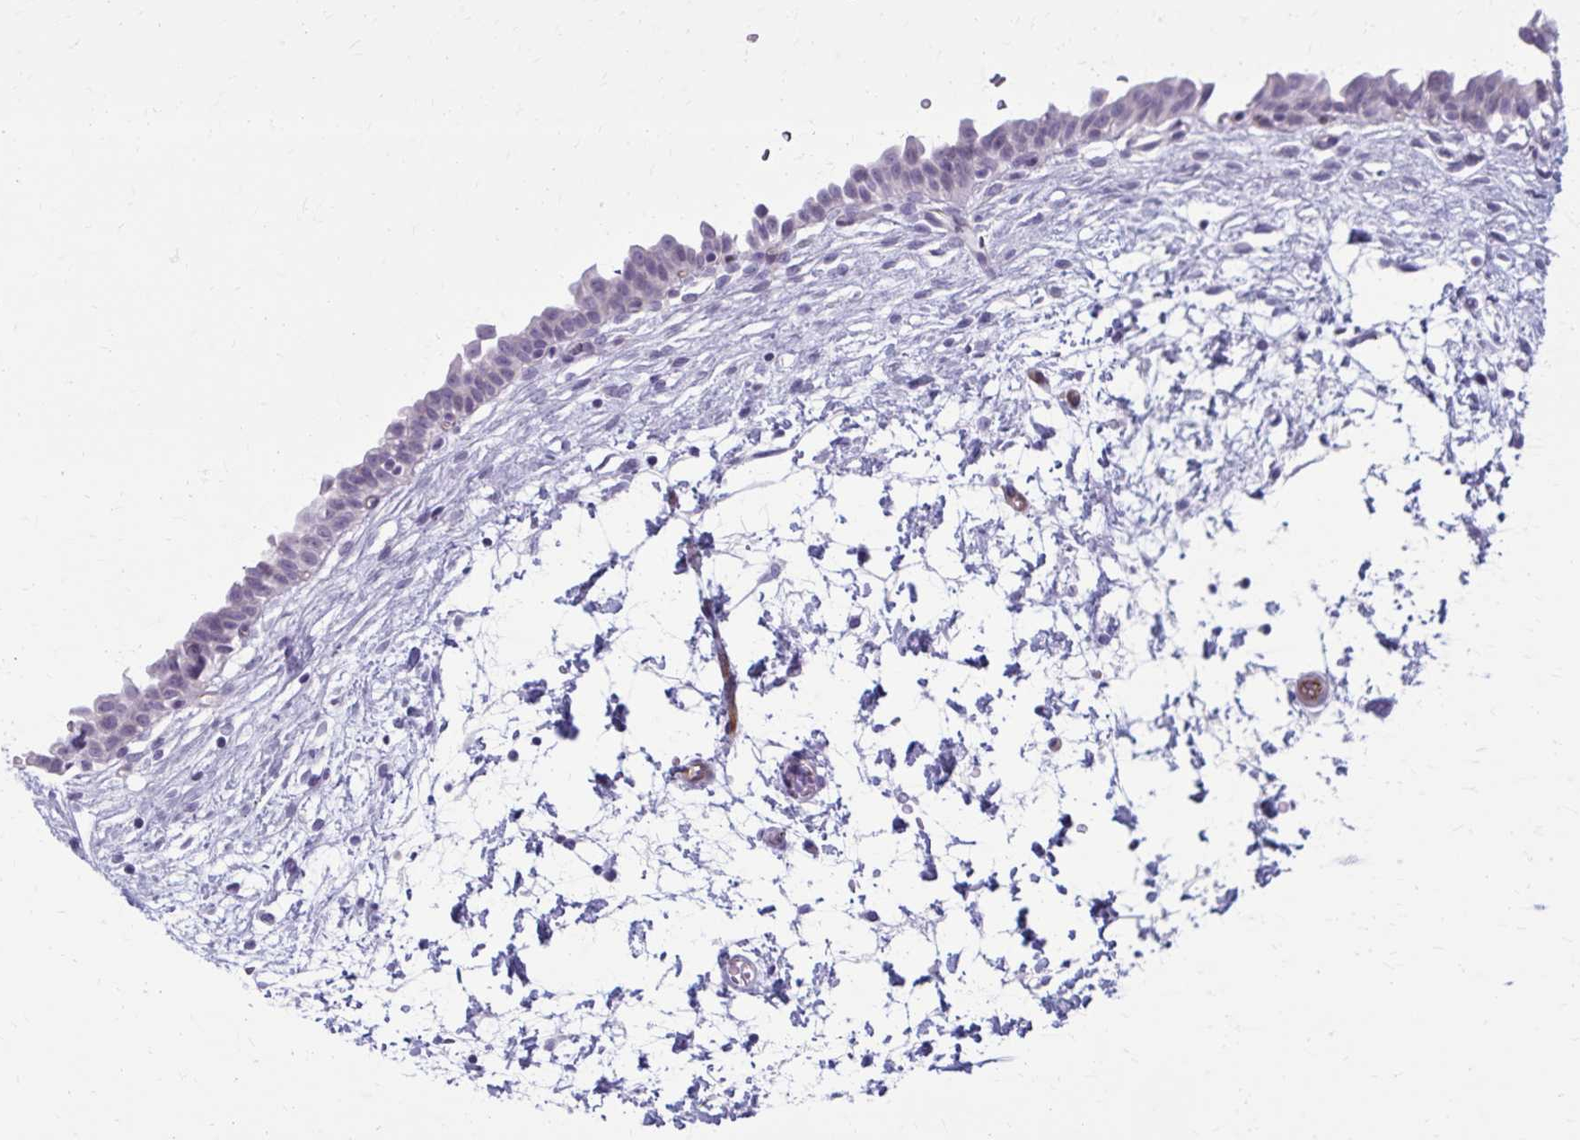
{"staining": {"intensity": "negative", "quantity": "none", "location": "none"}, "tissue": "urinary bladder", "cell_type": "Urothelial cells", "image_type": "normal", "snomed": [{"axis": "morphology", "description": "Normal tissue, NOS"}, {"axis": "topography", "description": "Urinary bladder"}], "caption": "IHC image of normal urinary bladder: urinary bladder stained with DAB (3,3'-diaminobenzidine) exhibits no significant protein staining in urothelial cells.", "gene": "CASQ2", "patient": {"sex": "male", "age": 37}}